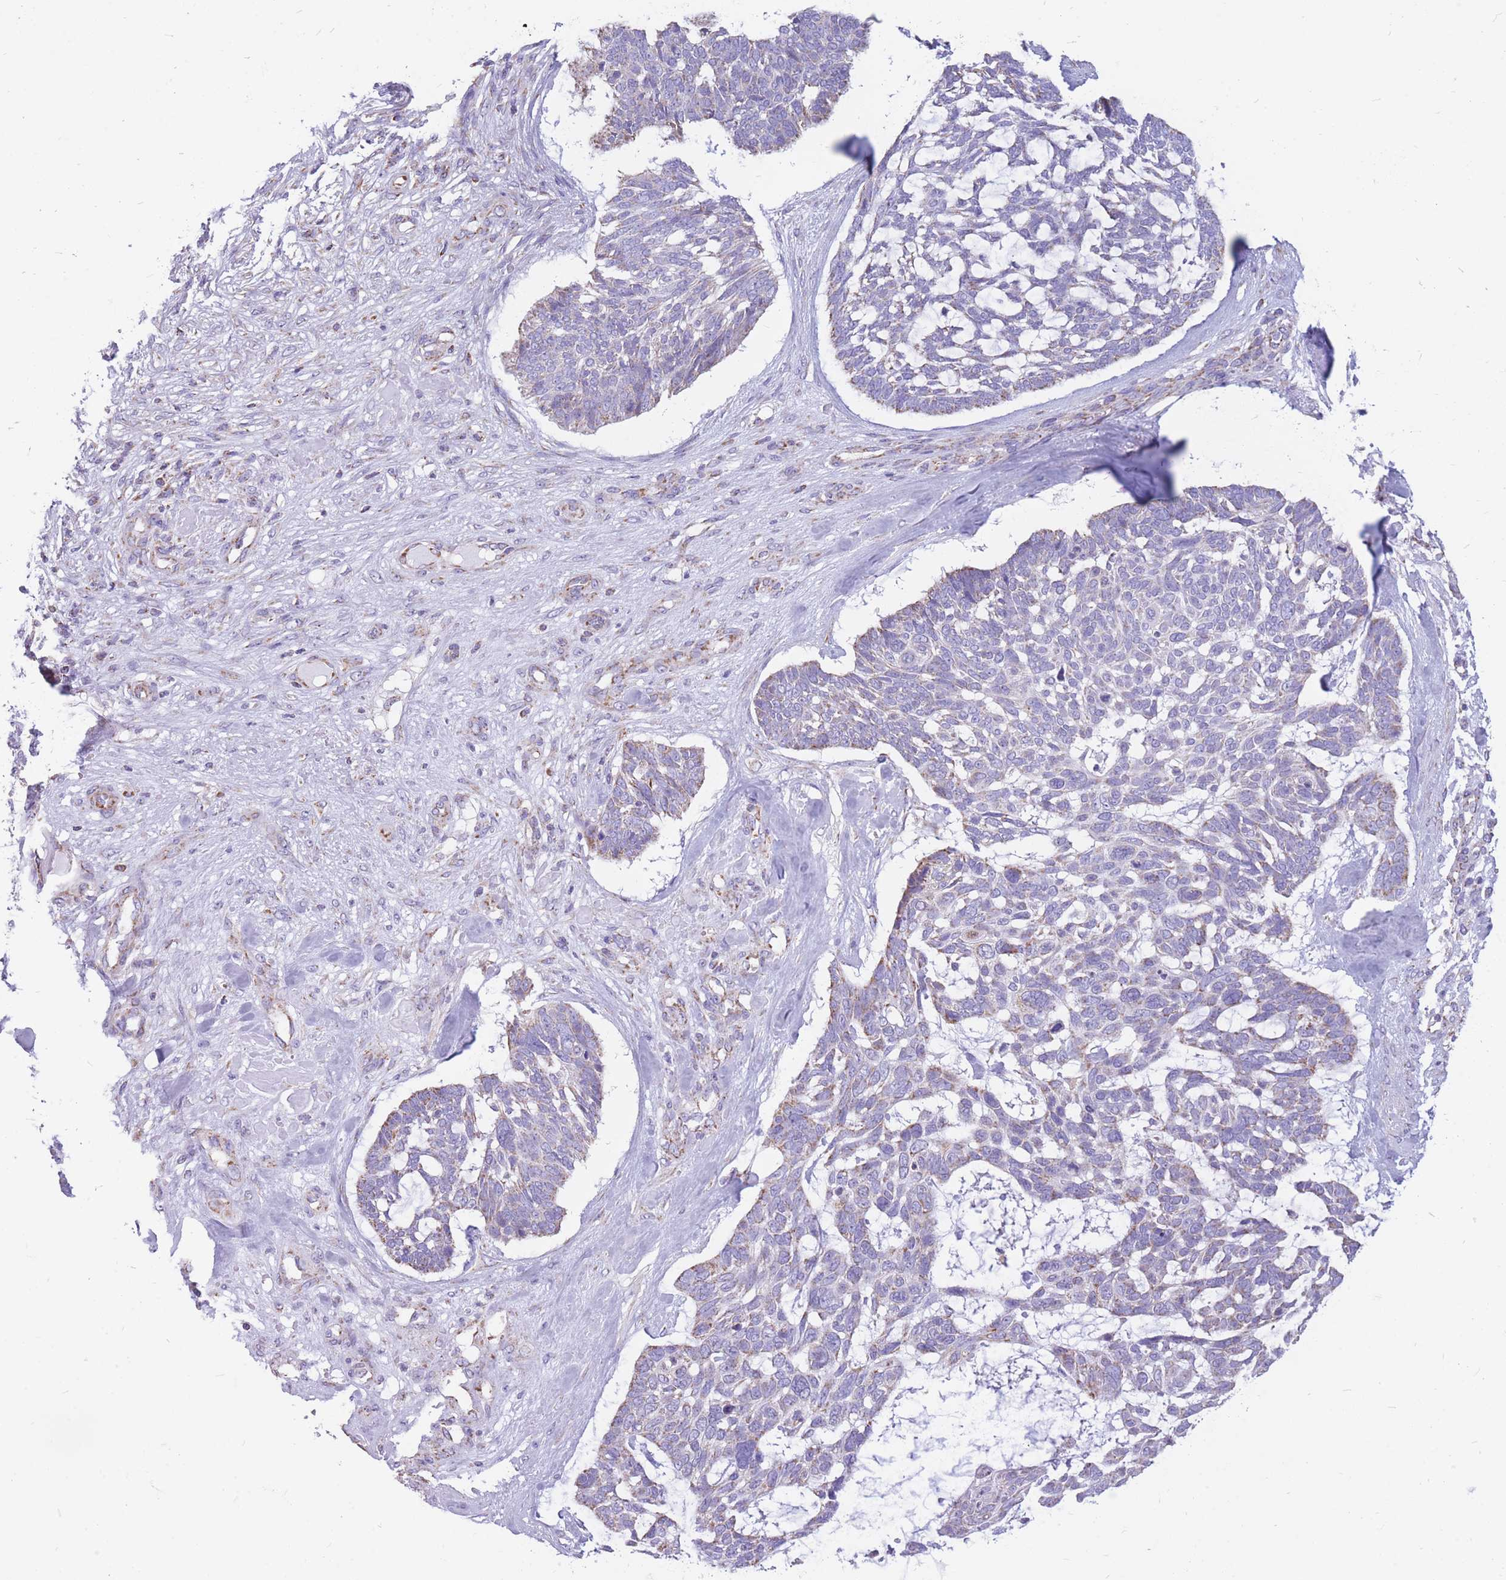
{"staining": {"intensity": "negative", "quantity": "none", "location": "none"}, "tissue": "skin cancer", "cell_type": "Tumor cells", "image_type": "cancer", "snomed": [{"axis": "morphology", "description": "Basal cell carcinoma"}, {"axis": "topography", "description": "Skin"}], "caption": "Image shows no significant protein positivity in tumor cells of skin cancer (basal cell carcinoma).", "gene": "PCSK1", "patient": {"sex": "male", "age": 88}}